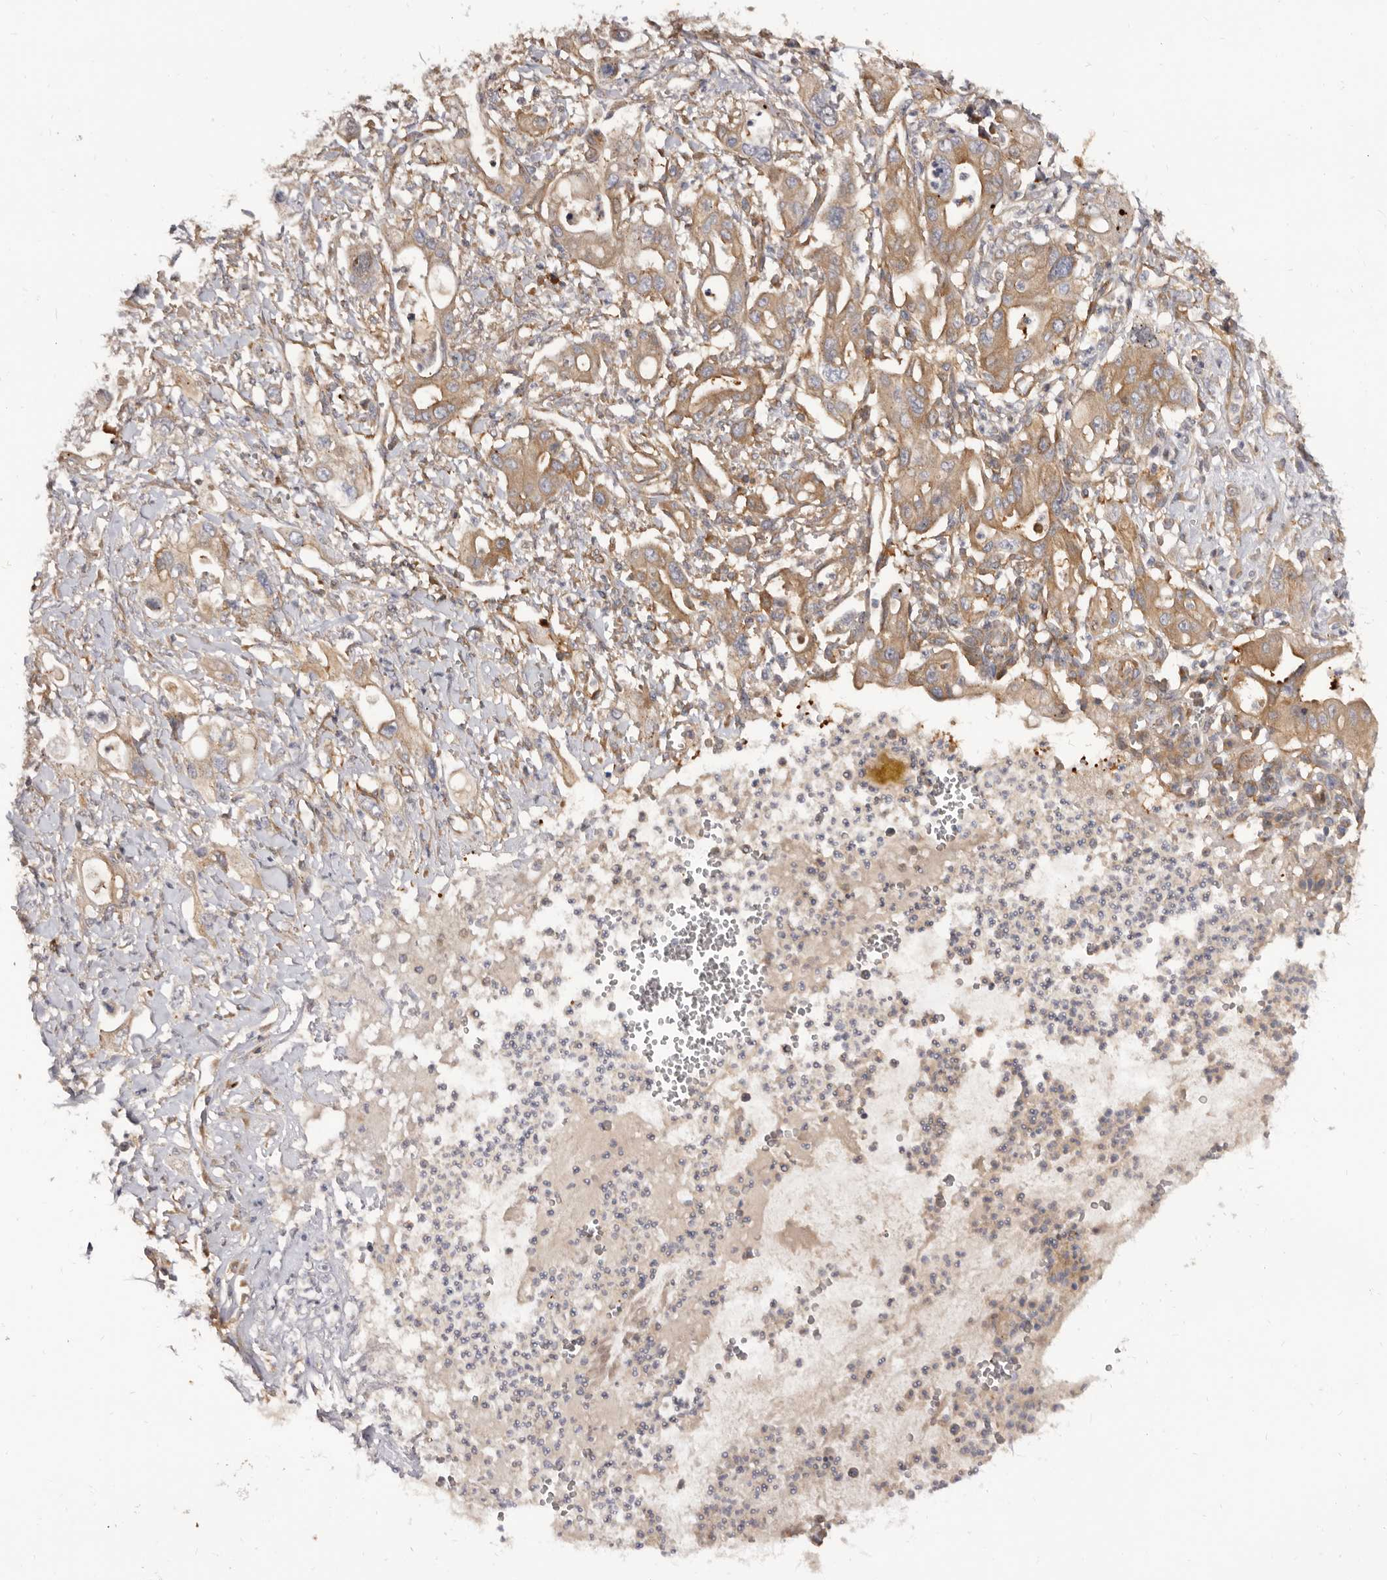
{"staining": {"intensity": "moderate", "quantity": ">75%", "location": "cytoplasmic/membranous"}, "tissue": "pancreatic cancer", "cell_type": "Tumor cells", "image_type": "cancer", "snomed": [{"axis": "morphology", "description": "Adenocarcinoma, NOS"}, {"axis": "topography", "description": "Pancreas"}], "caption": "Pancreatic cancer was stained to show a protein in brown. There is medium levels of moderate cytoplasmic/membranous expression in approximately >75% of tumor cells.", "gene": "ADAMTS20", "patient": {"sex": "male", "age": 68}}